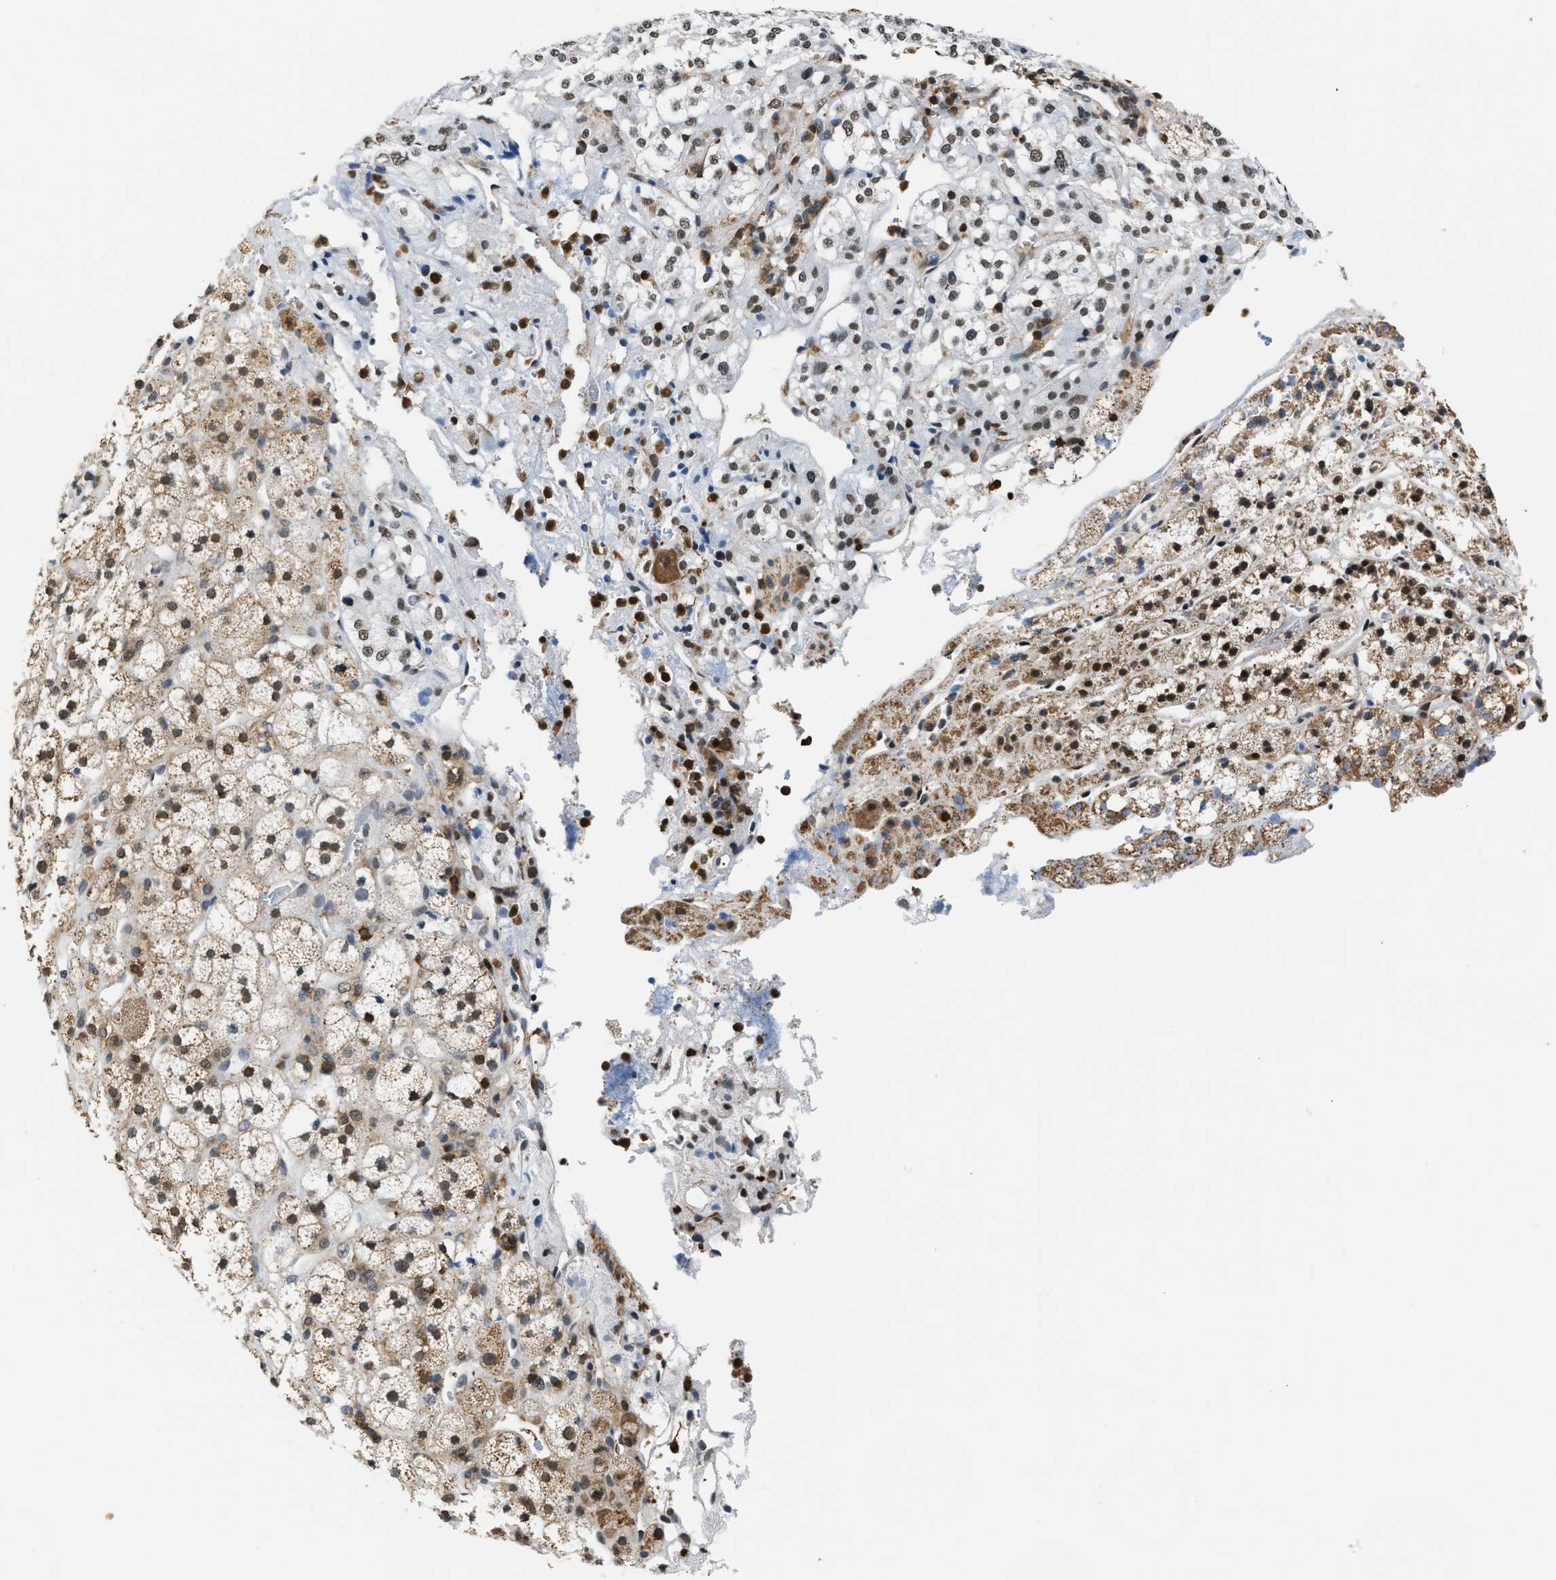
{"staining": {"intensity": "moderate", "quantity": ">75%", "location": "cytoplasmic/membranous,nuclear"}, "tissue": "adrenal gland", "cell_type": "Glandular cells", "image_type": "normal", "snomed": [{"axis": "morphology", "description": "Normal tissue, NOS"}, {"axis": "topography", "description": "Adrenal gland"}], "caption": "Glandular cells display medium levels of moderate cytoplasmic/membranous,nuclear positivity in approximately >75% of cells in normal human adrenal gland.", "gene": "STK10", "patient": {"sex": "male", "age": 56}}